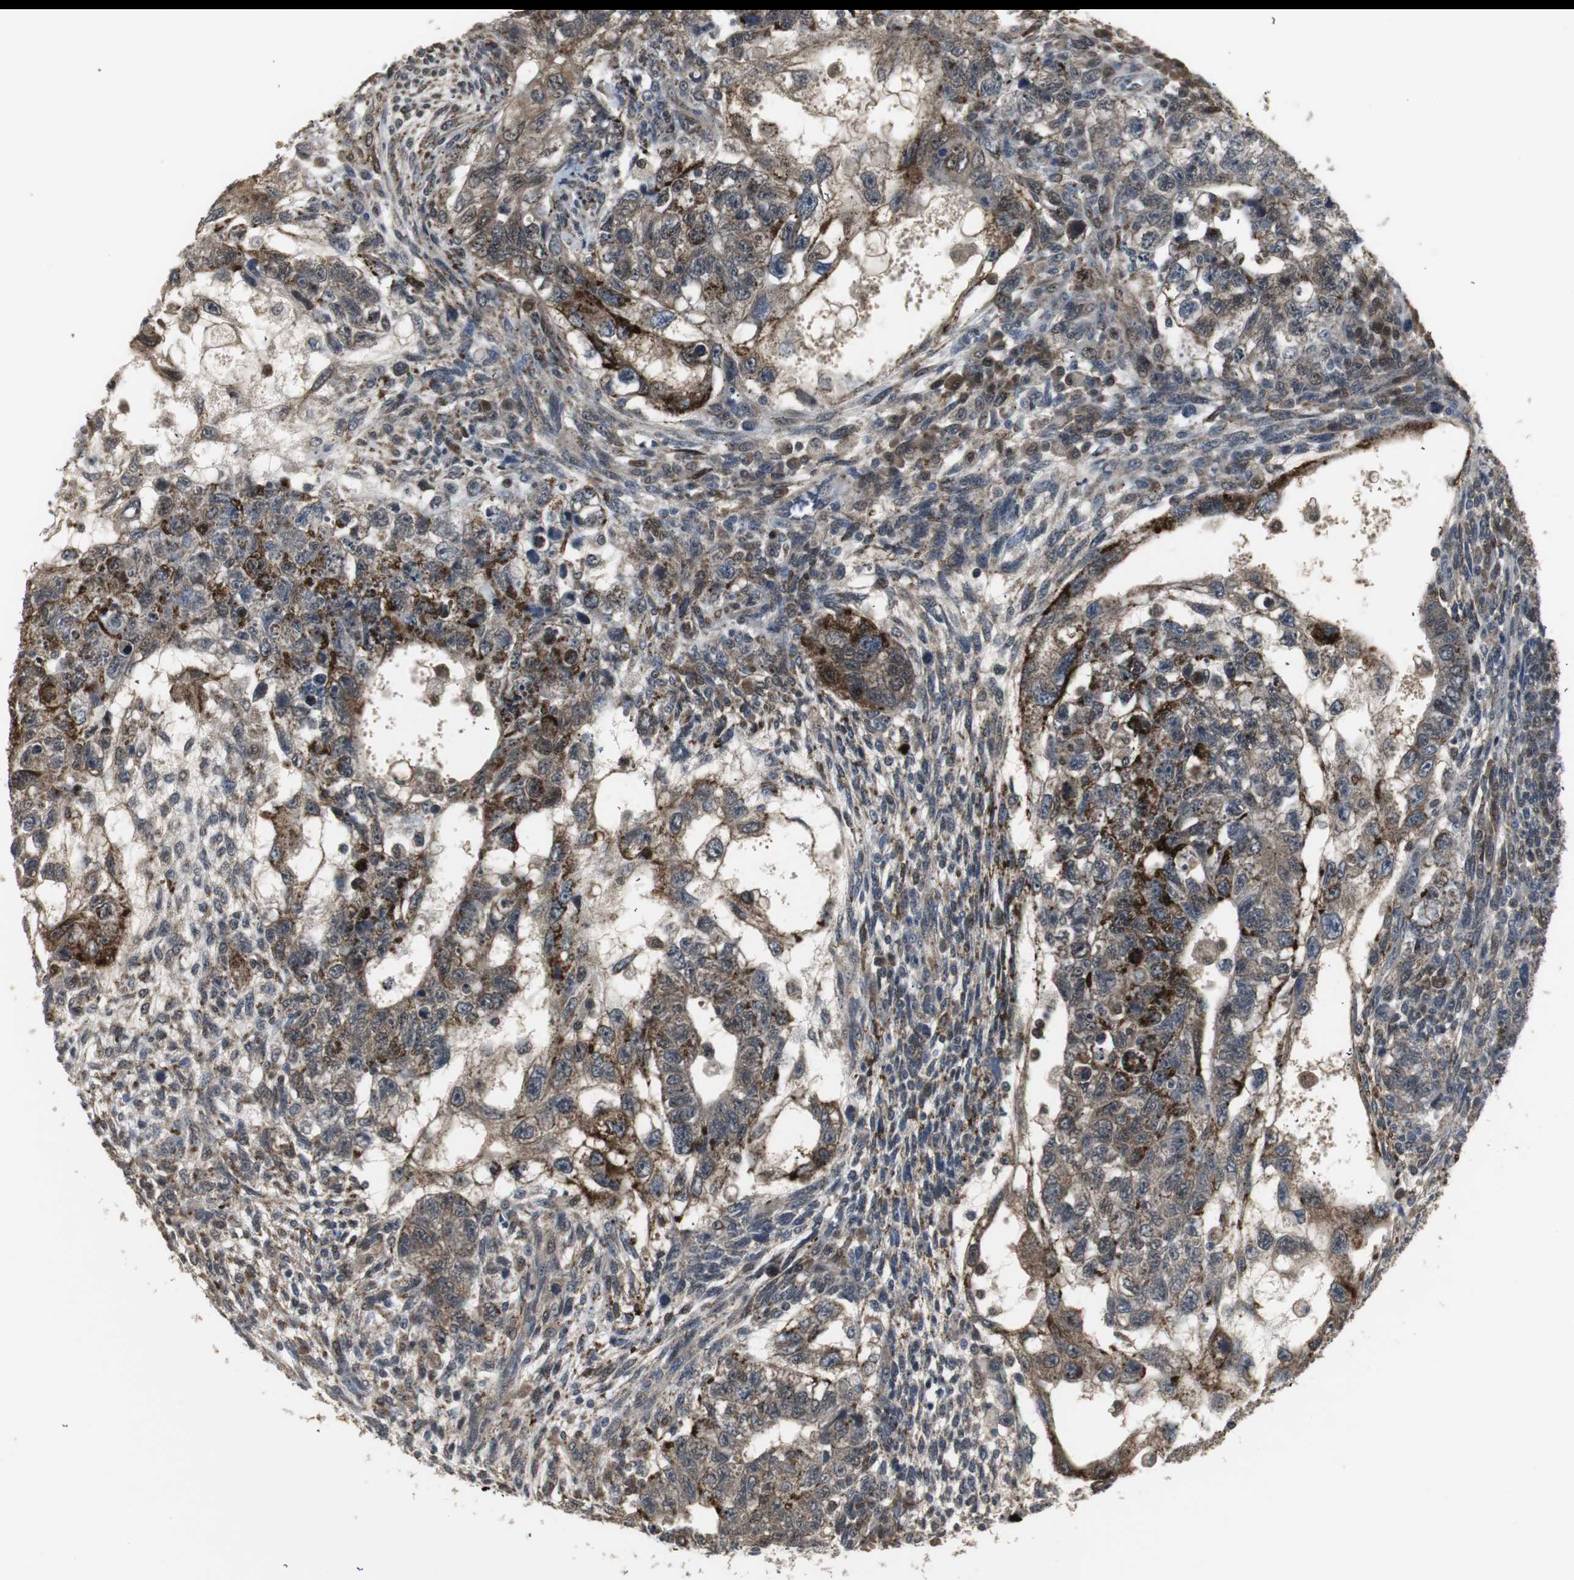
{"staining": {"intensity": "strong", "quantity": "25%-75%", "location": "cytoplasmic/membranous"}, "tissue": "testis cancer", "cell_type": "Tumor cells", "image_type": "cancer", "snomed": [{"axis": "morphology", "description": "Normal tissue, NOS"}, {"axis": "morphology", "description": "Carcinoma, Embryonal, NOS"}, {"axis": "topography", "description": "Testis"}], "caption": "Immunohistochemistry micrograph of testis cancer stained for a protein (brown), which displays high levels of strong cytoplasmic/membranous expression in approximately 25%-75% of tumor cells.", "gene": "PLIN3", "patient": {"sex": "male", "age": 36}}